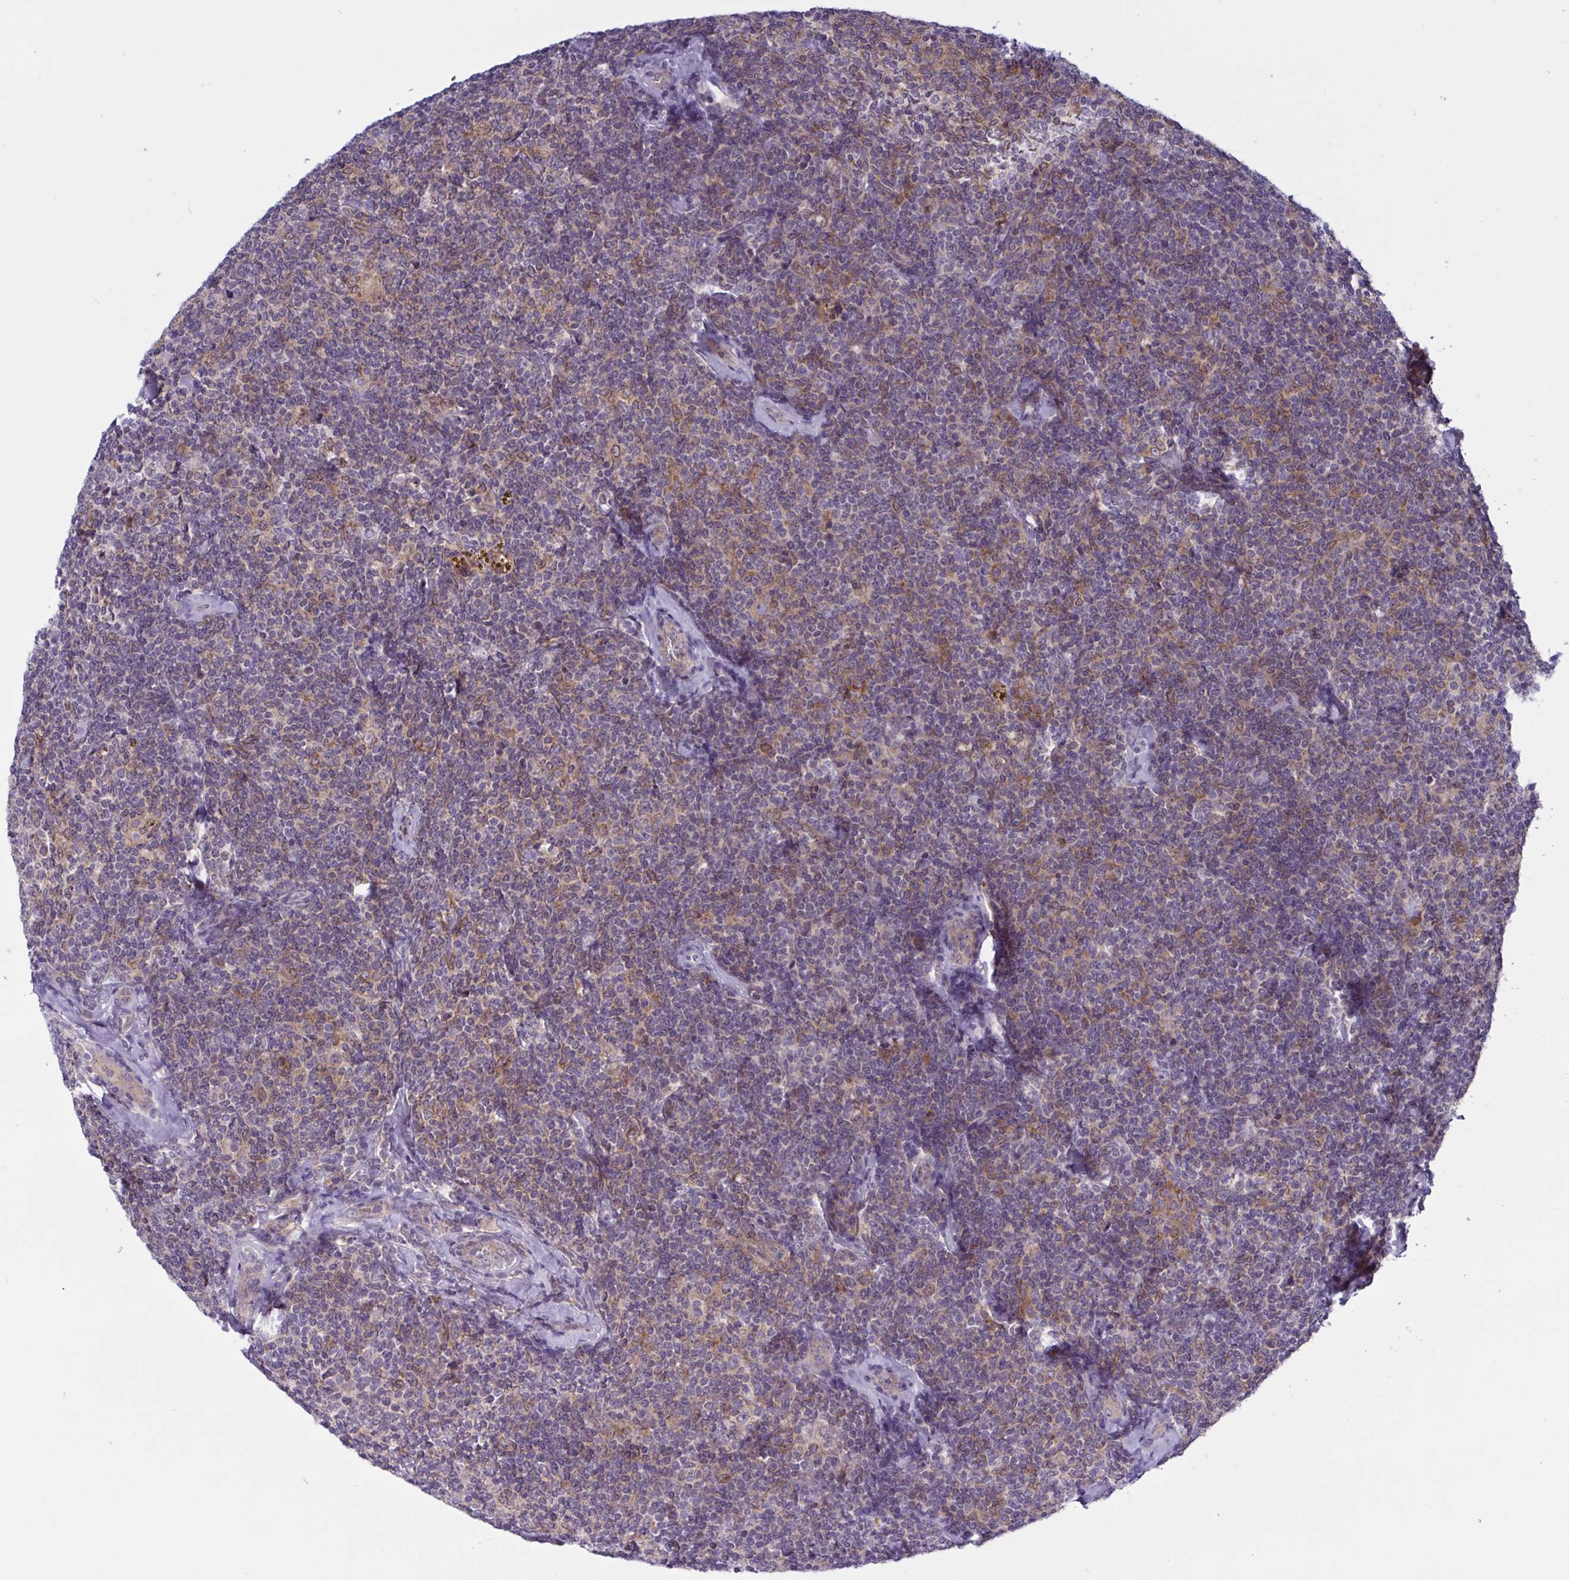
{"staining": {"intensity": "weak", "quantity": "25%-75%", "location": "cytoplasmic/membranous"}, "tissue": "lymphoma", "cell_type": "Tumor cells", "image_type": "cancer", "snomed": [{"axis": "morphology", "description": "Malignant lymphoma, non-Hodgkin's type, Low grade"}, {"axis": "topography", "description": "Lymph node"}], "caption": "The immunohistochemical stain labels weak cytoplasmic/membranous expression in tumor cells of malignant lymphoma, non-Hodgkin's type (low-grade) tissue.", "gene": "TANK", "patient": {"sex": "female", "age": 56}}